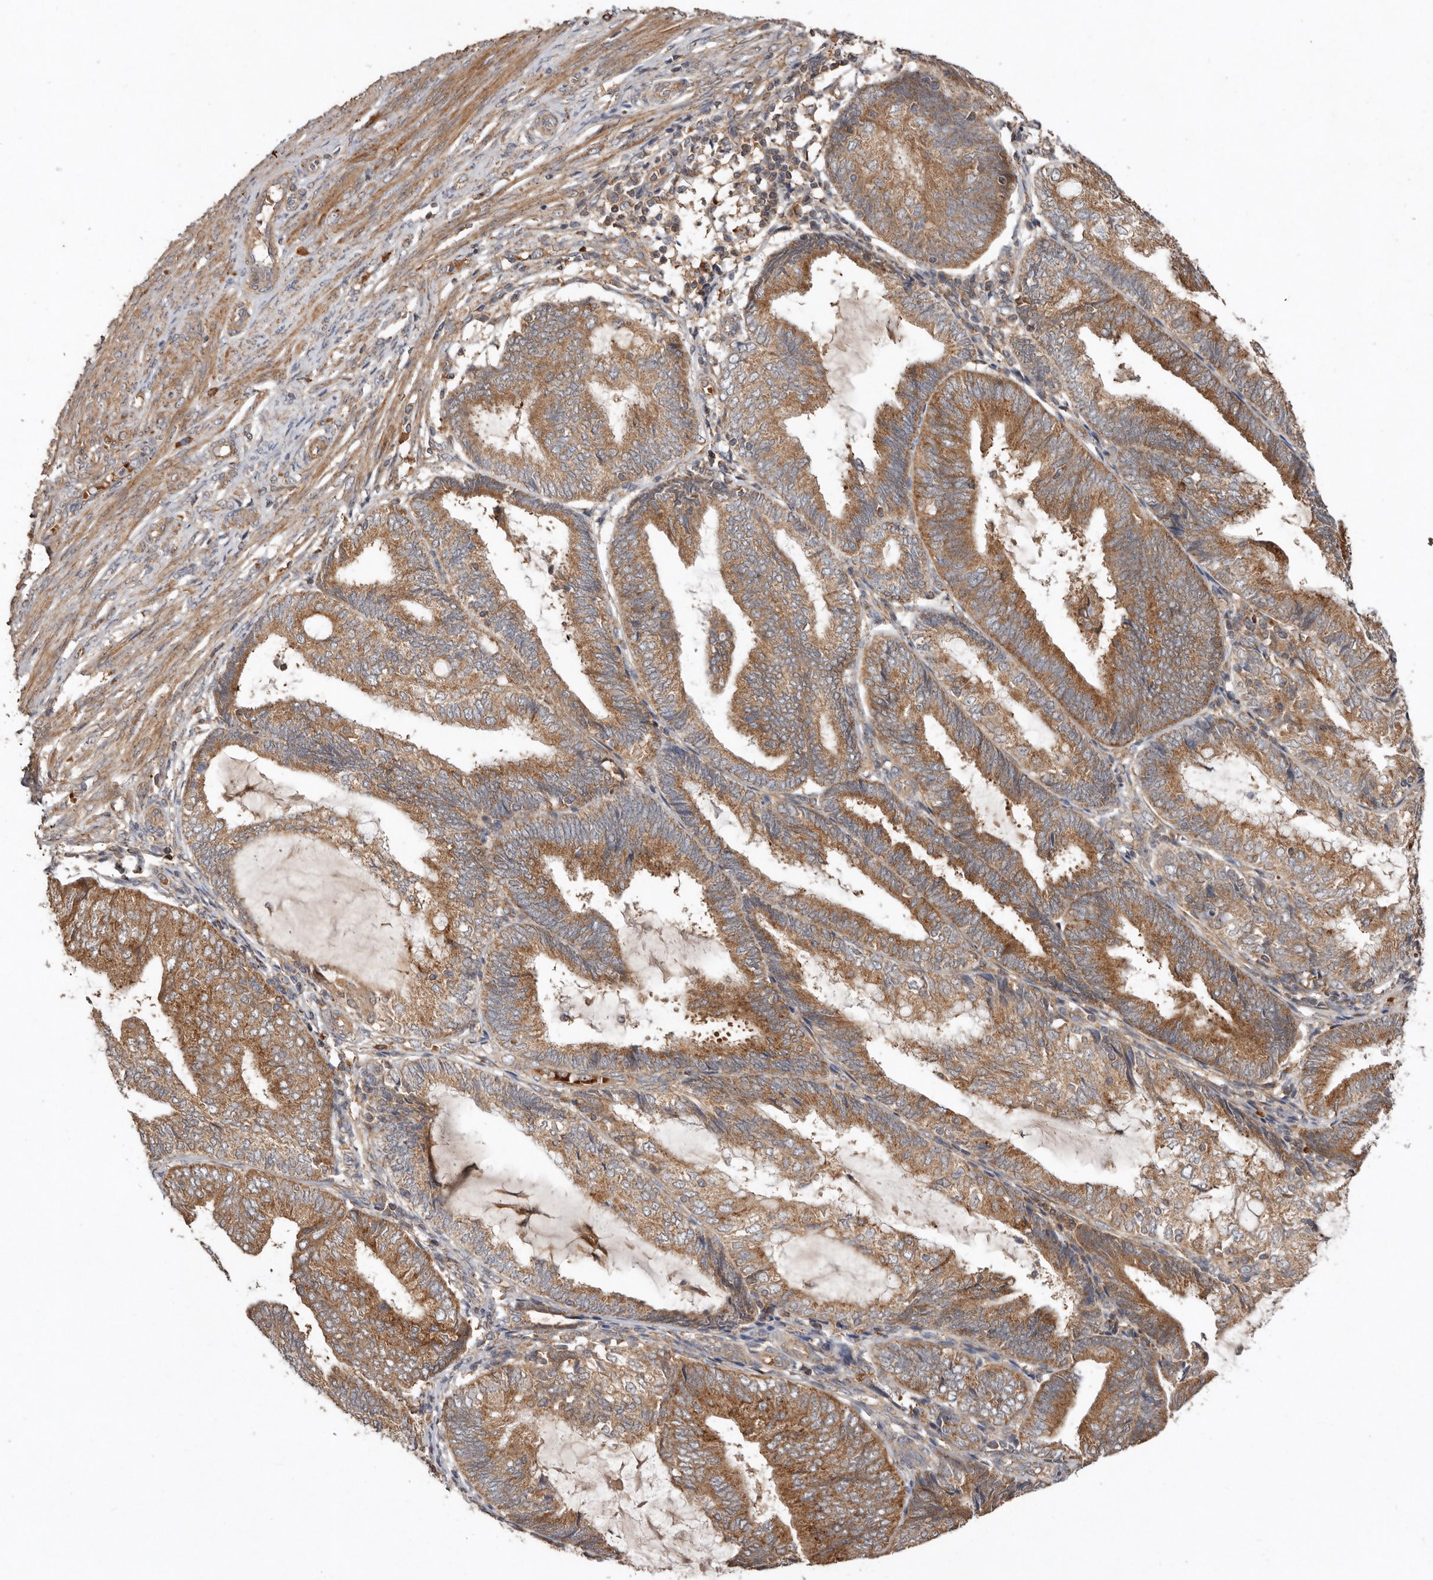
{"staining": {"intensity": "moderate", "quantity": ">75%", "location": "cytoplasmic/membranous"}, "tissue": "endometrial cancer", "cell_type": "Tumor cells", "image_type": "cancer", "snomed": [{"axis": "morphology", "description": "Adenocarcinoma, NOS"}, {"axis": "topography", "description": "Endometrium"}], "caption": "Moderate cytoplasmic/membranous protein positivity is seen in about >75% of tumor cells in adenocarcinoma (endometrial).", "gene": "GOT1L1", "patient": {"sex": "female", "age": 81}}